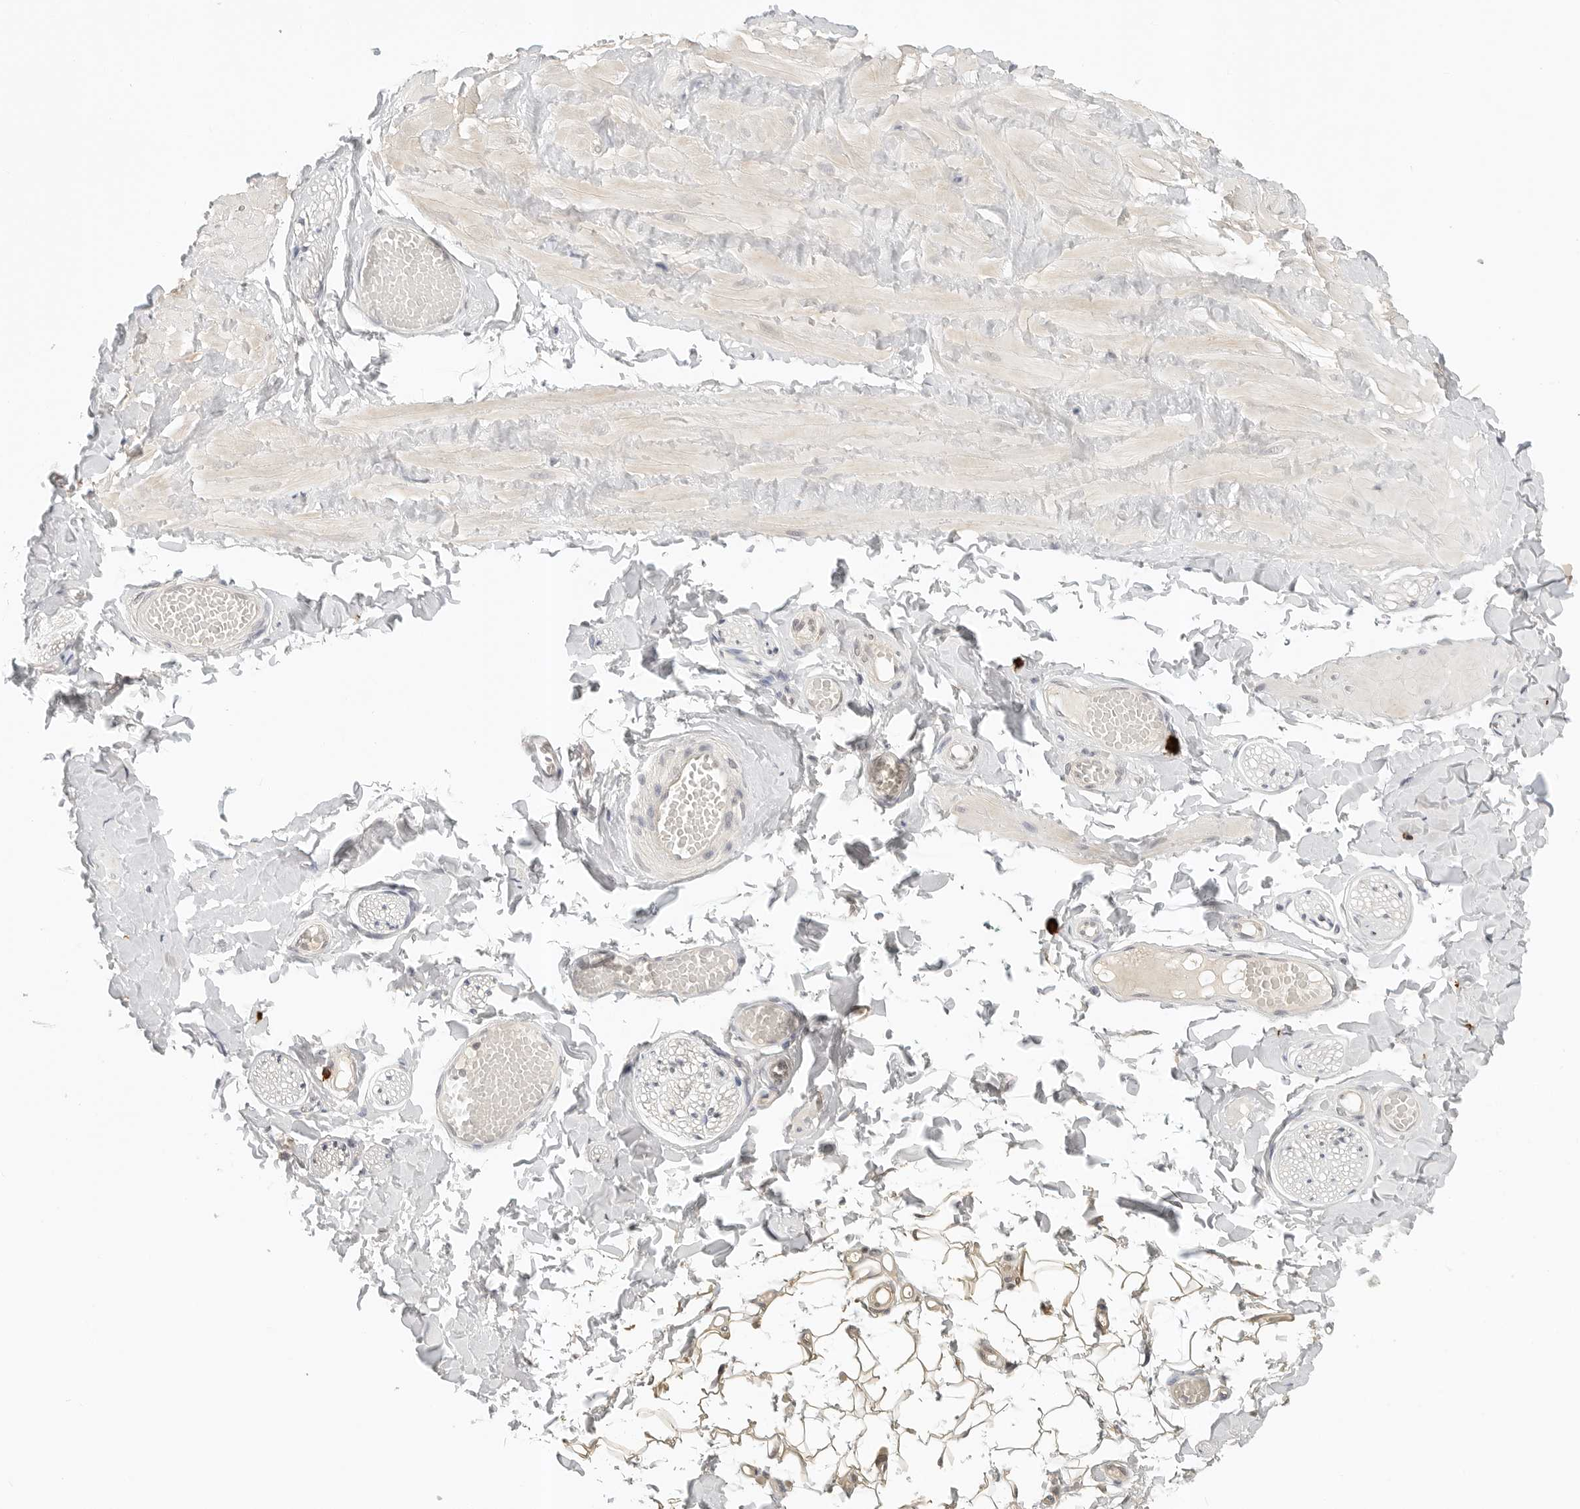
{"staining": {"intensity": "weak", "quantity": "25%-75%", "location": "cytoplasmic/membranous"}, "tissue": "adipose tissue", "cell_type": "Adipocytes", "image_type": "normal", "snomed": [{"axis": "morphology", "description": "Normal tissue, NOS"}, {"axis": "topography", "description": "Adipose tissue"}, {"axis": "topography", "description": "Vascular tissue"}, {"axis": "topography", "description": "Peripheral nerve tissue"}], "caption": "IHC (DAB (3,3'-diaminobenzidine)) staining of normal adipose tissue shows weak cytoplasmic/membranous protein staining in about 25%-75% of adipocytes.", "gene": "IL24", "patient": {"sex": "male", "age": 25}}